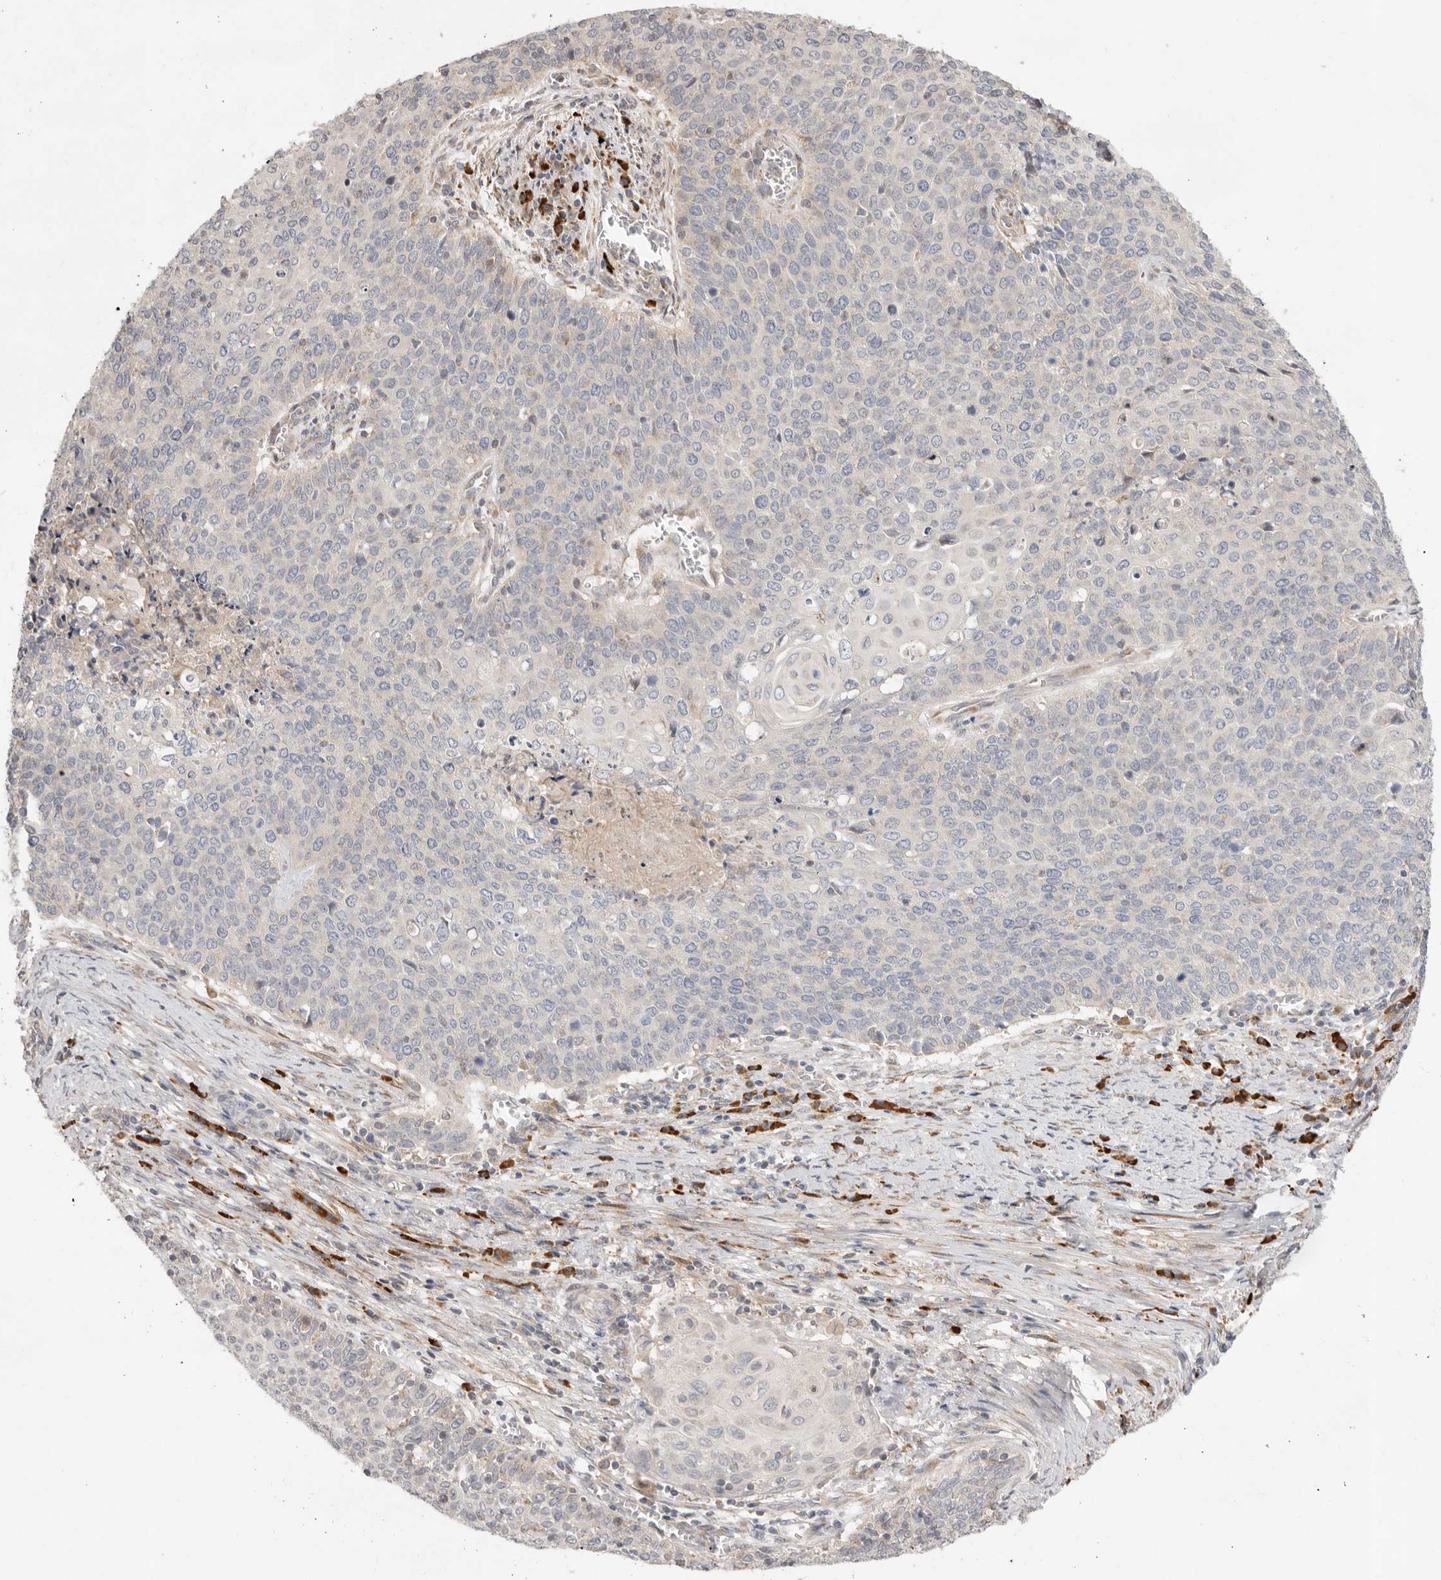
{"staining": {"intensity": "negative", "quantity": "none", "location": "none"}, "tissue": "cervical cancer", "cell_type": "Tumor cells", "image_type": "cancer", "snomed": [{"axis": "morphology", "description": "Squamous cell carcinoma, NOS"}, {"axis": "topography", "description": "Cervix"}], "caption": "Immunohistochemical staining of cervical squamous cell carcinoma exhibits no significant staining in tumor cells.", "gene": "USH1C", "patient": {"sex": "female", "age": 39}}